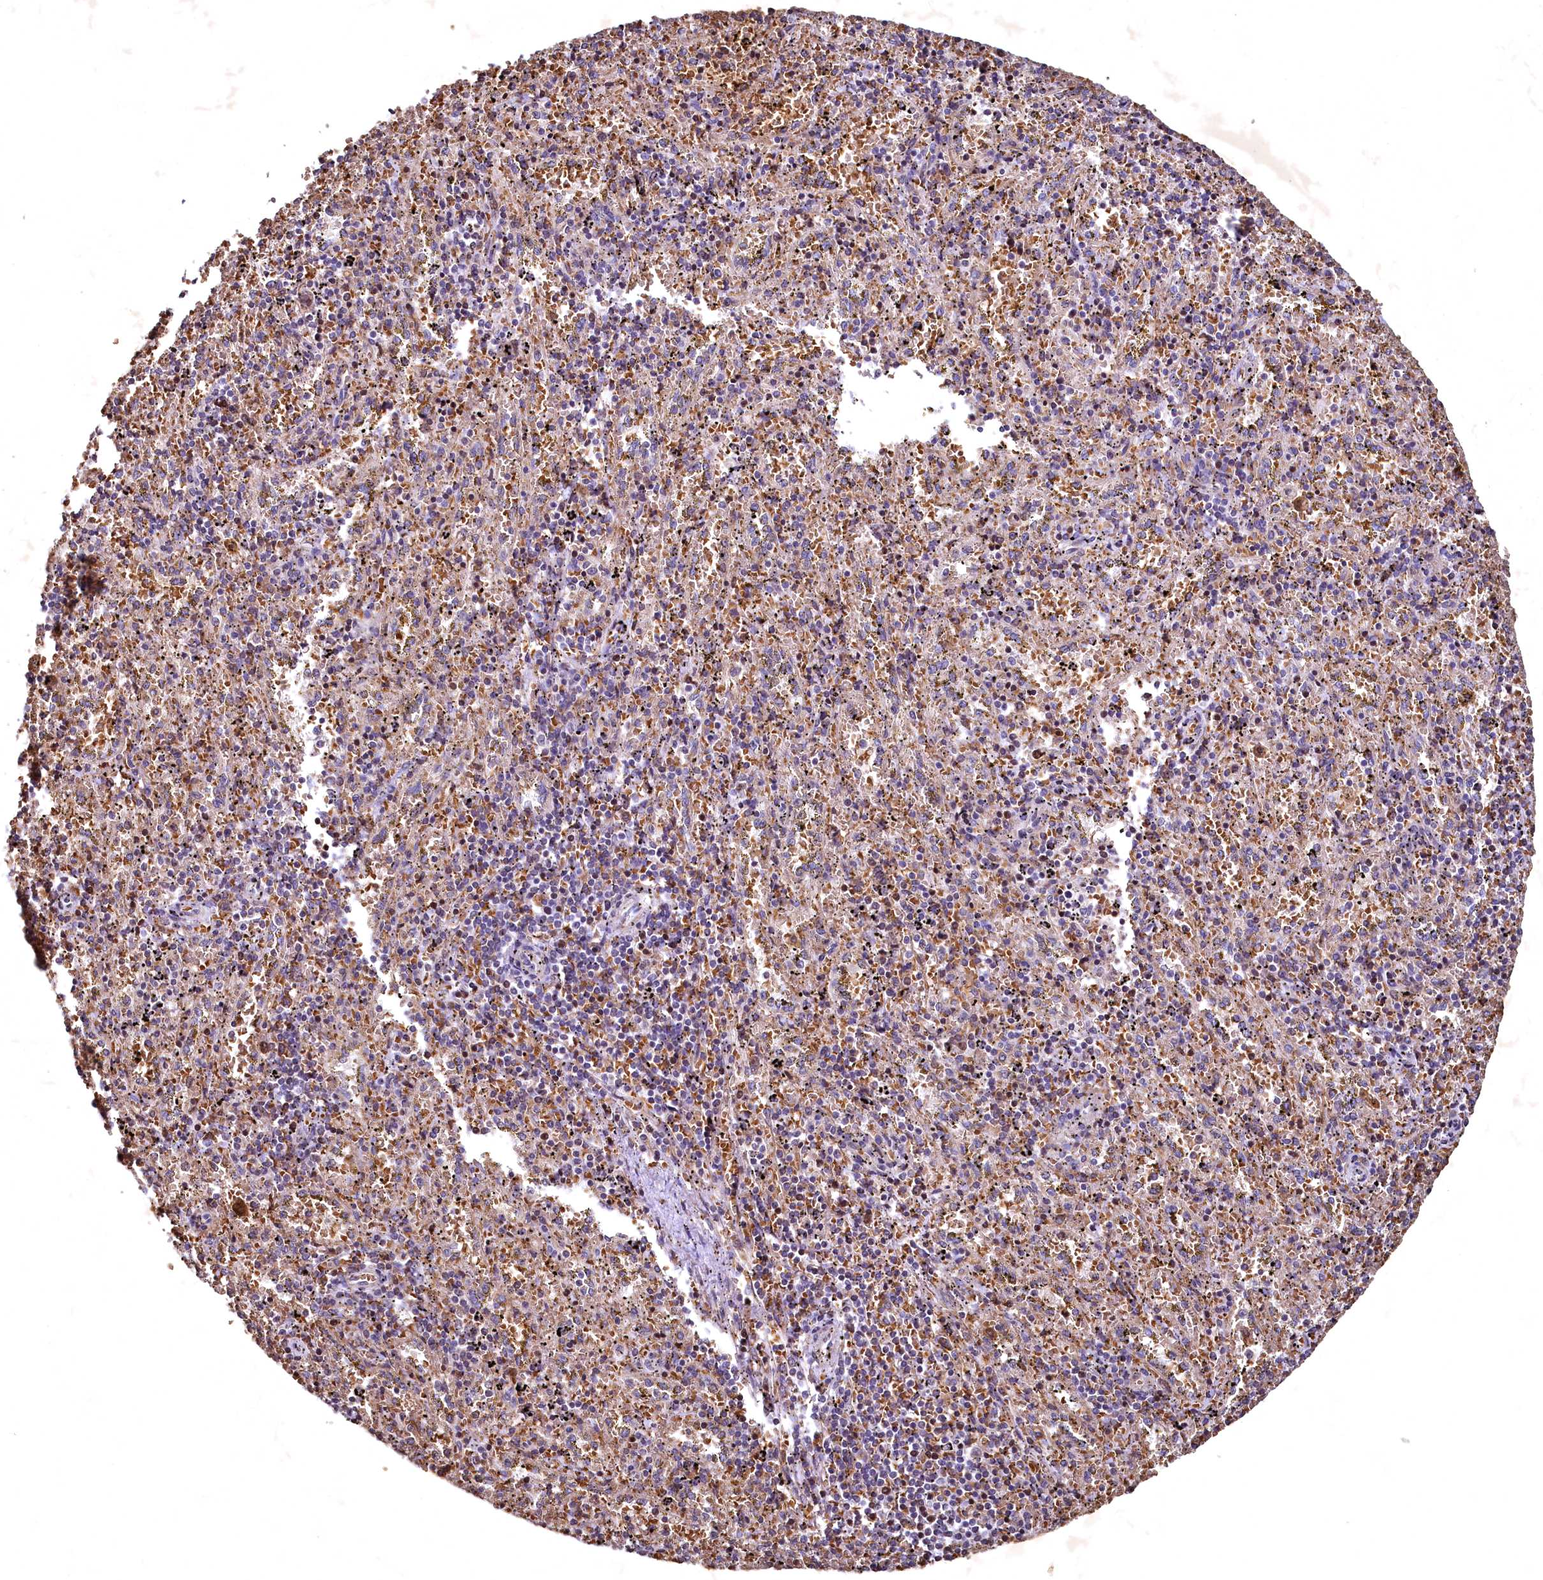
{"staining": {"intensity": "negative", "quantity": "none", "location": "none"}, "tissue": "spleen", "cell_type": "Cells in red pulp", "image_type": "normal", "snomed": [{"axis": "morphology", "description": "Normal tissue, NOS"}, {"axis": "topography", "description": "Spleen"}], "caption": "Human spleen stained for a protein using immunohistochemistry (IHC) demonstrates no staining in cells in red pulp.", "gene": "SPTA1", "patient": {"sex": "male", "age": 11}}